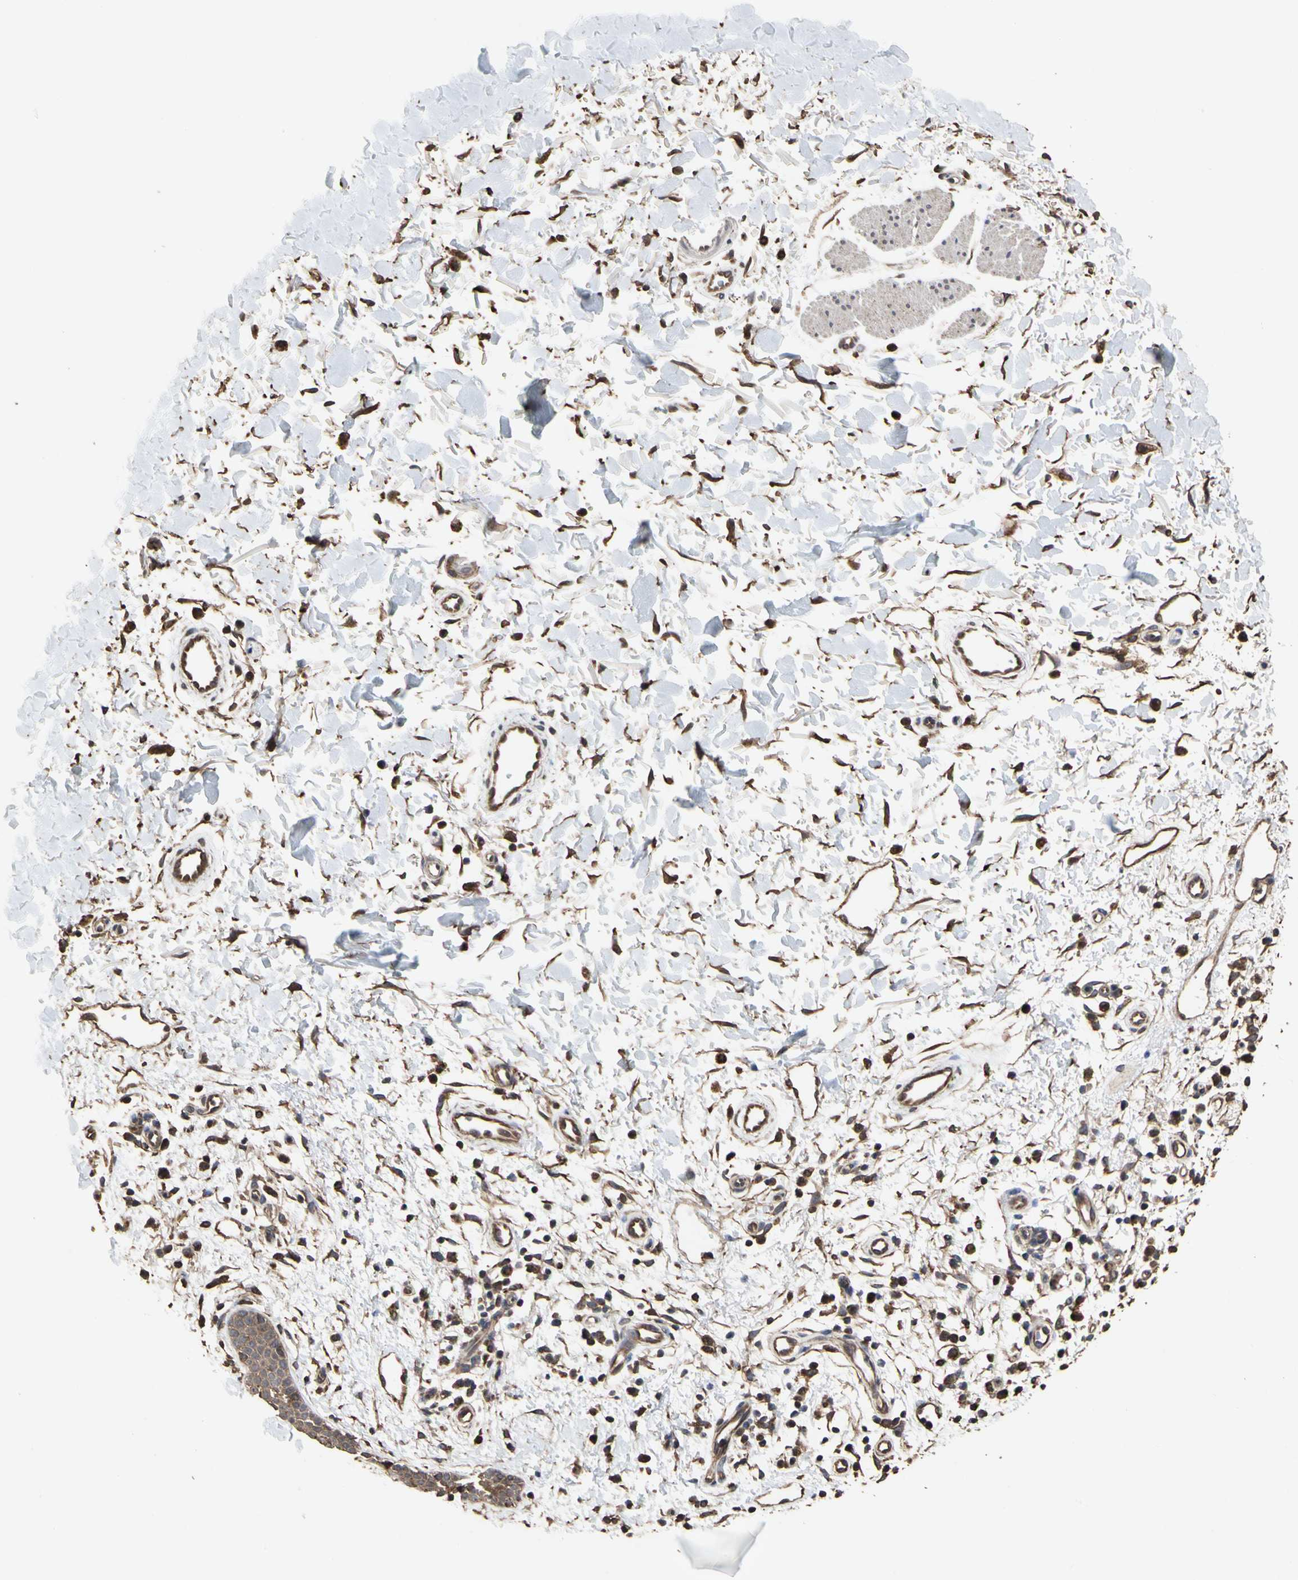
{"staining": {"intensity": "weak", "quantity": ">75%", "location": "cytoplasmic/membranous"}, "tissue": "skin cancer", "cell_type": "Tumor cells", "image_type": "cancer", "snomed": [{"axis": "morphology", "description": "Normal tissue, NOS"}, {"axis": "morphology", "description": "Basal cell carcinoma"}, {"axis": "topography", "description": "Skin"}], "caption": "This is an image of immunohistochemistry (IHC) staining of basal cell carcinoma (skin), which shows weak staining in the cytoplasmic/membranous of tumor cells.", "gene": "TAOK1", "patient": {"sex": "female", "age": 69}}